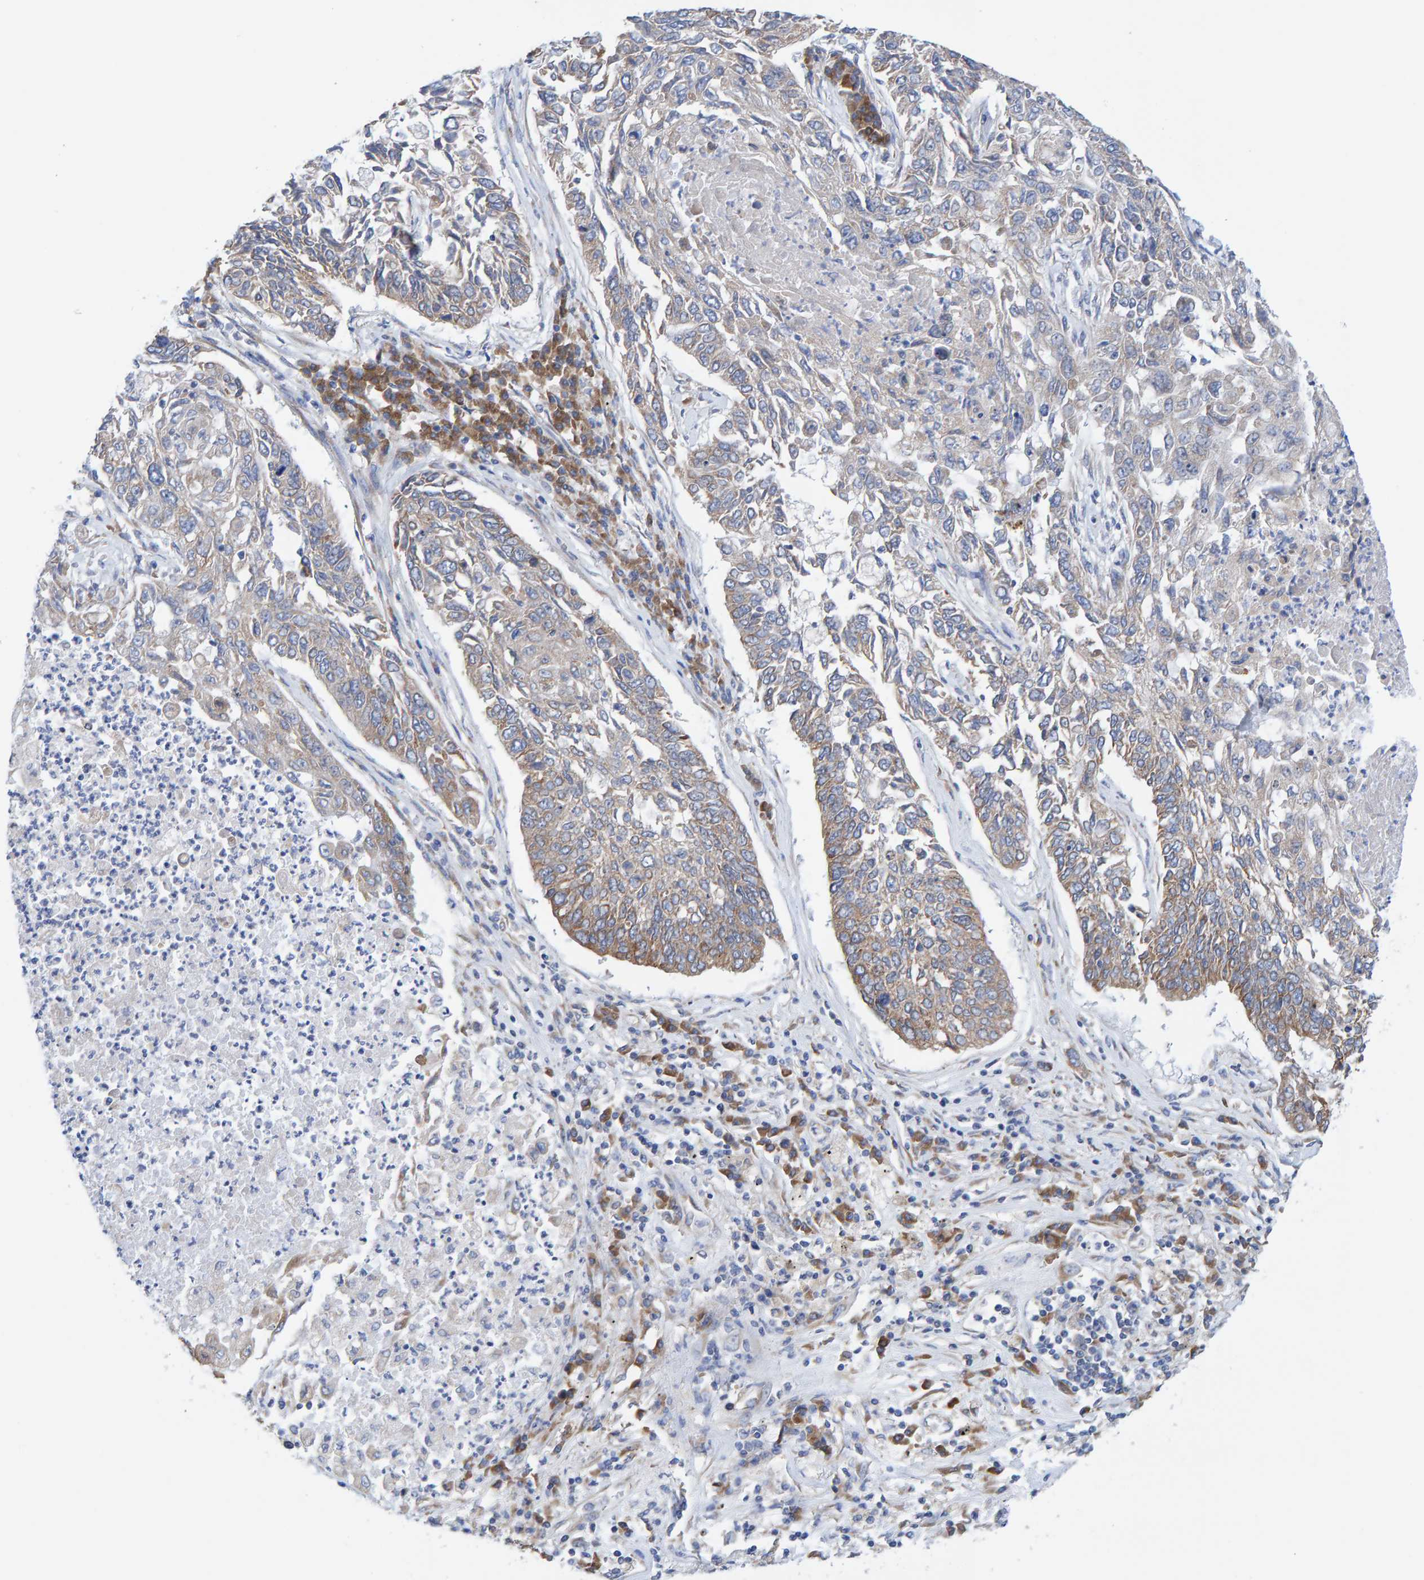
{"staining": {"intensity": "moderate", "quantity": "<25%", "location": "cytoplasmic/membranous"}, "tissue": "lung cancer", "cell_type": "Tumor cells", "image_type": "cancer", "snomed": [{"axis": "morphology", "description": "Normal tissue, NOS"}, {"axis": "morphology", "description": "Squamous cell carcinoma, NOS"}, {"axis": "topography", "description": "Cartilage tissue"}, {"axis": "topography", "description": "Bronchus"}, {"axis": "topography", "description": "Lung"}], "caption": "Protein analysis of lung cancer tissue displays moderate cytoplasmic/membranous expression in approximately <25% of tumor cells. (DAB (3,3'-diaminobenzidine) IHC, brown staining for protein, blue staining for nuclei).", "gene": "CDK5RAP3", "patient": {"sex": "female", "age": 49}}